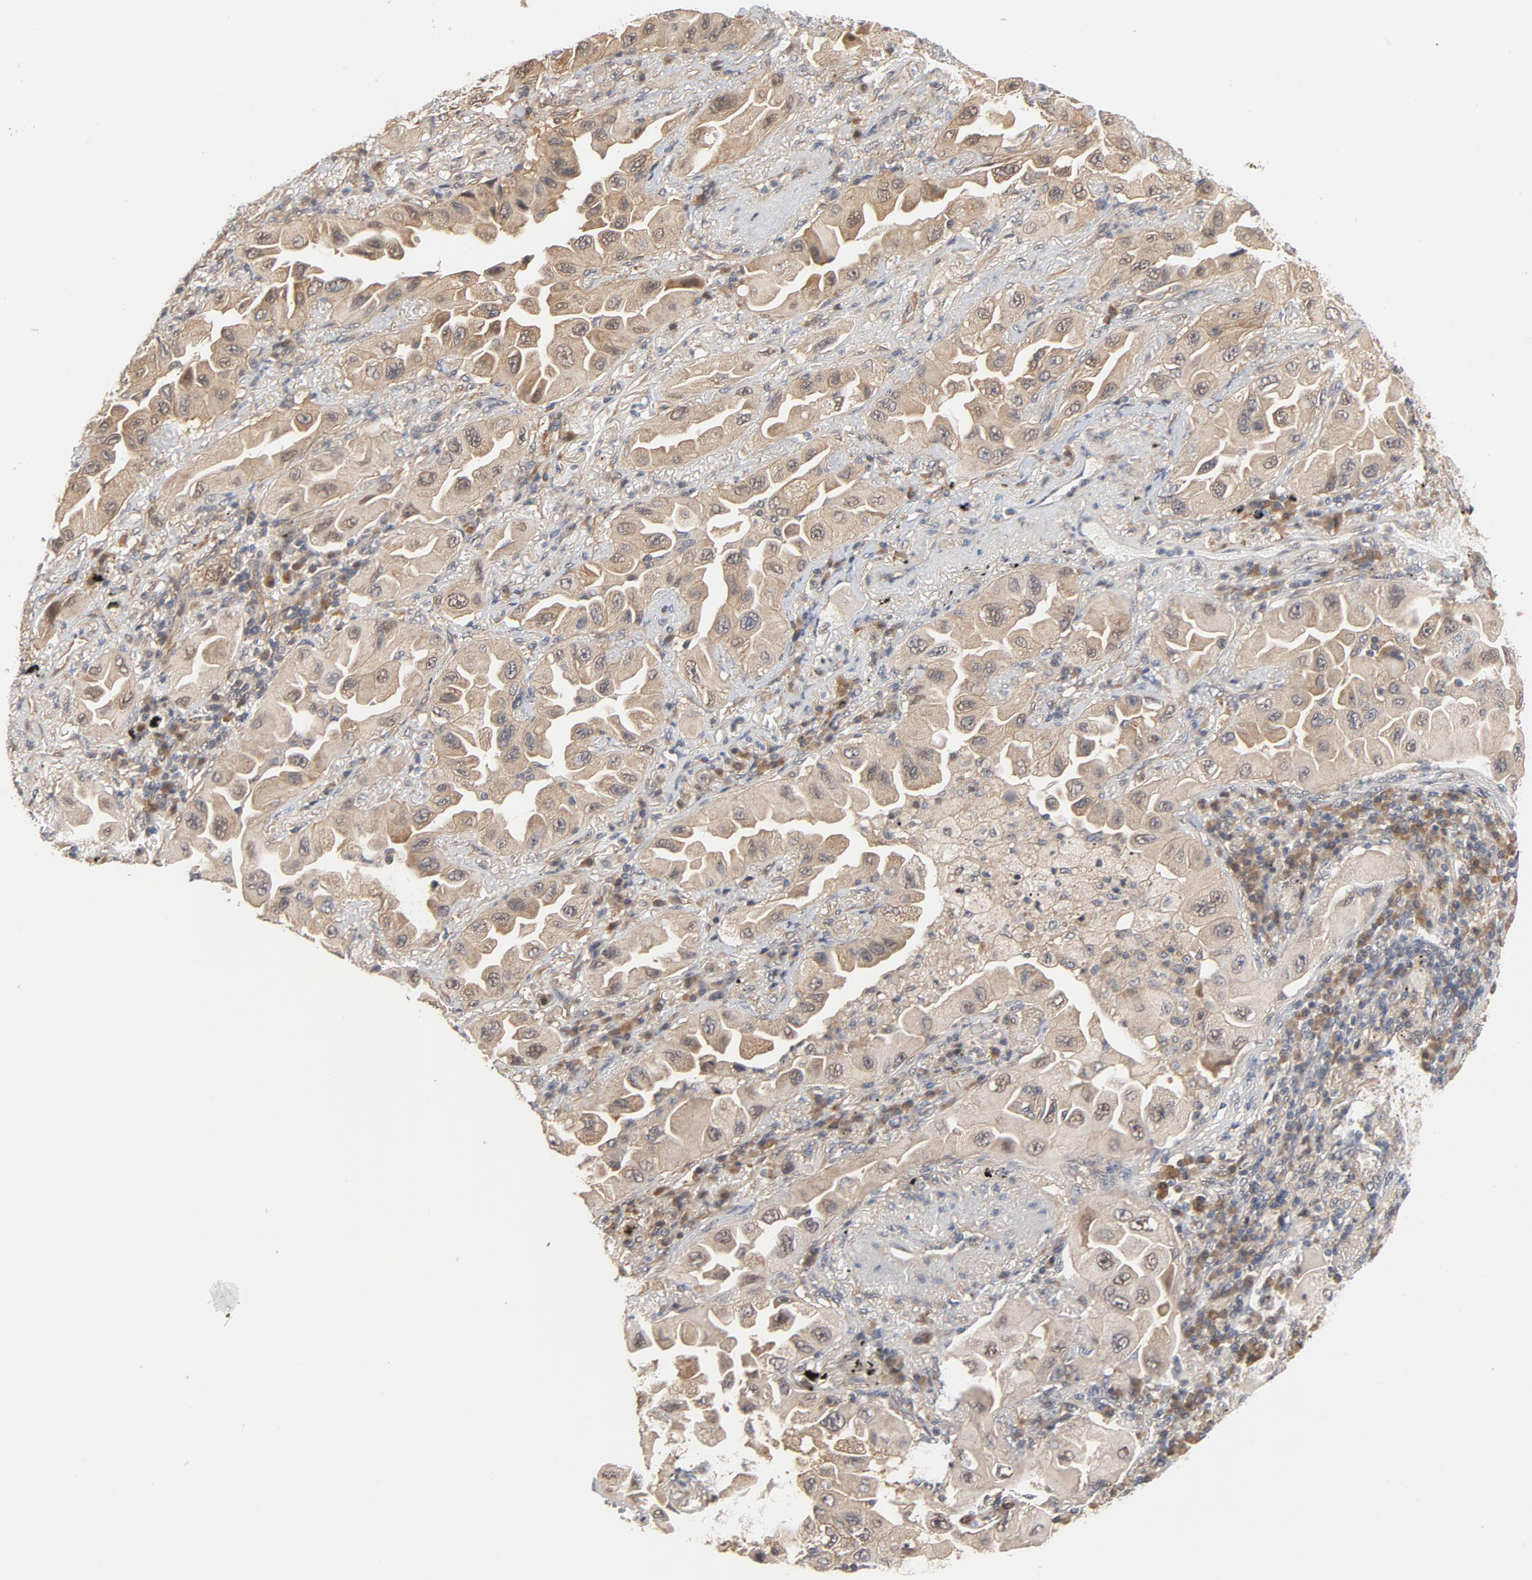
{"staining": {"intensity": "negative", "quantity": "none", "location": "none"}, "tissue": "lung cancer", "cell_type": "Tumor cells", "image_type": "cancer", "snomed": [{"axis": "morphology", "description": "Adenocarcinoma, NOS"}, {"axis": "topography", "description": "Lung"}], "caption": "Protein analysis of lung adenocarcinoma exhibits no significant expression in tumor cells. (Stains: DAB (3,3'-diaminobenzidine) IHC with hematoxylin counter stain, Microscopy: brightfield microscopy at high magnification).", "gene": "PITPNM2", "patient": {"sex": "female", "age": 65}}